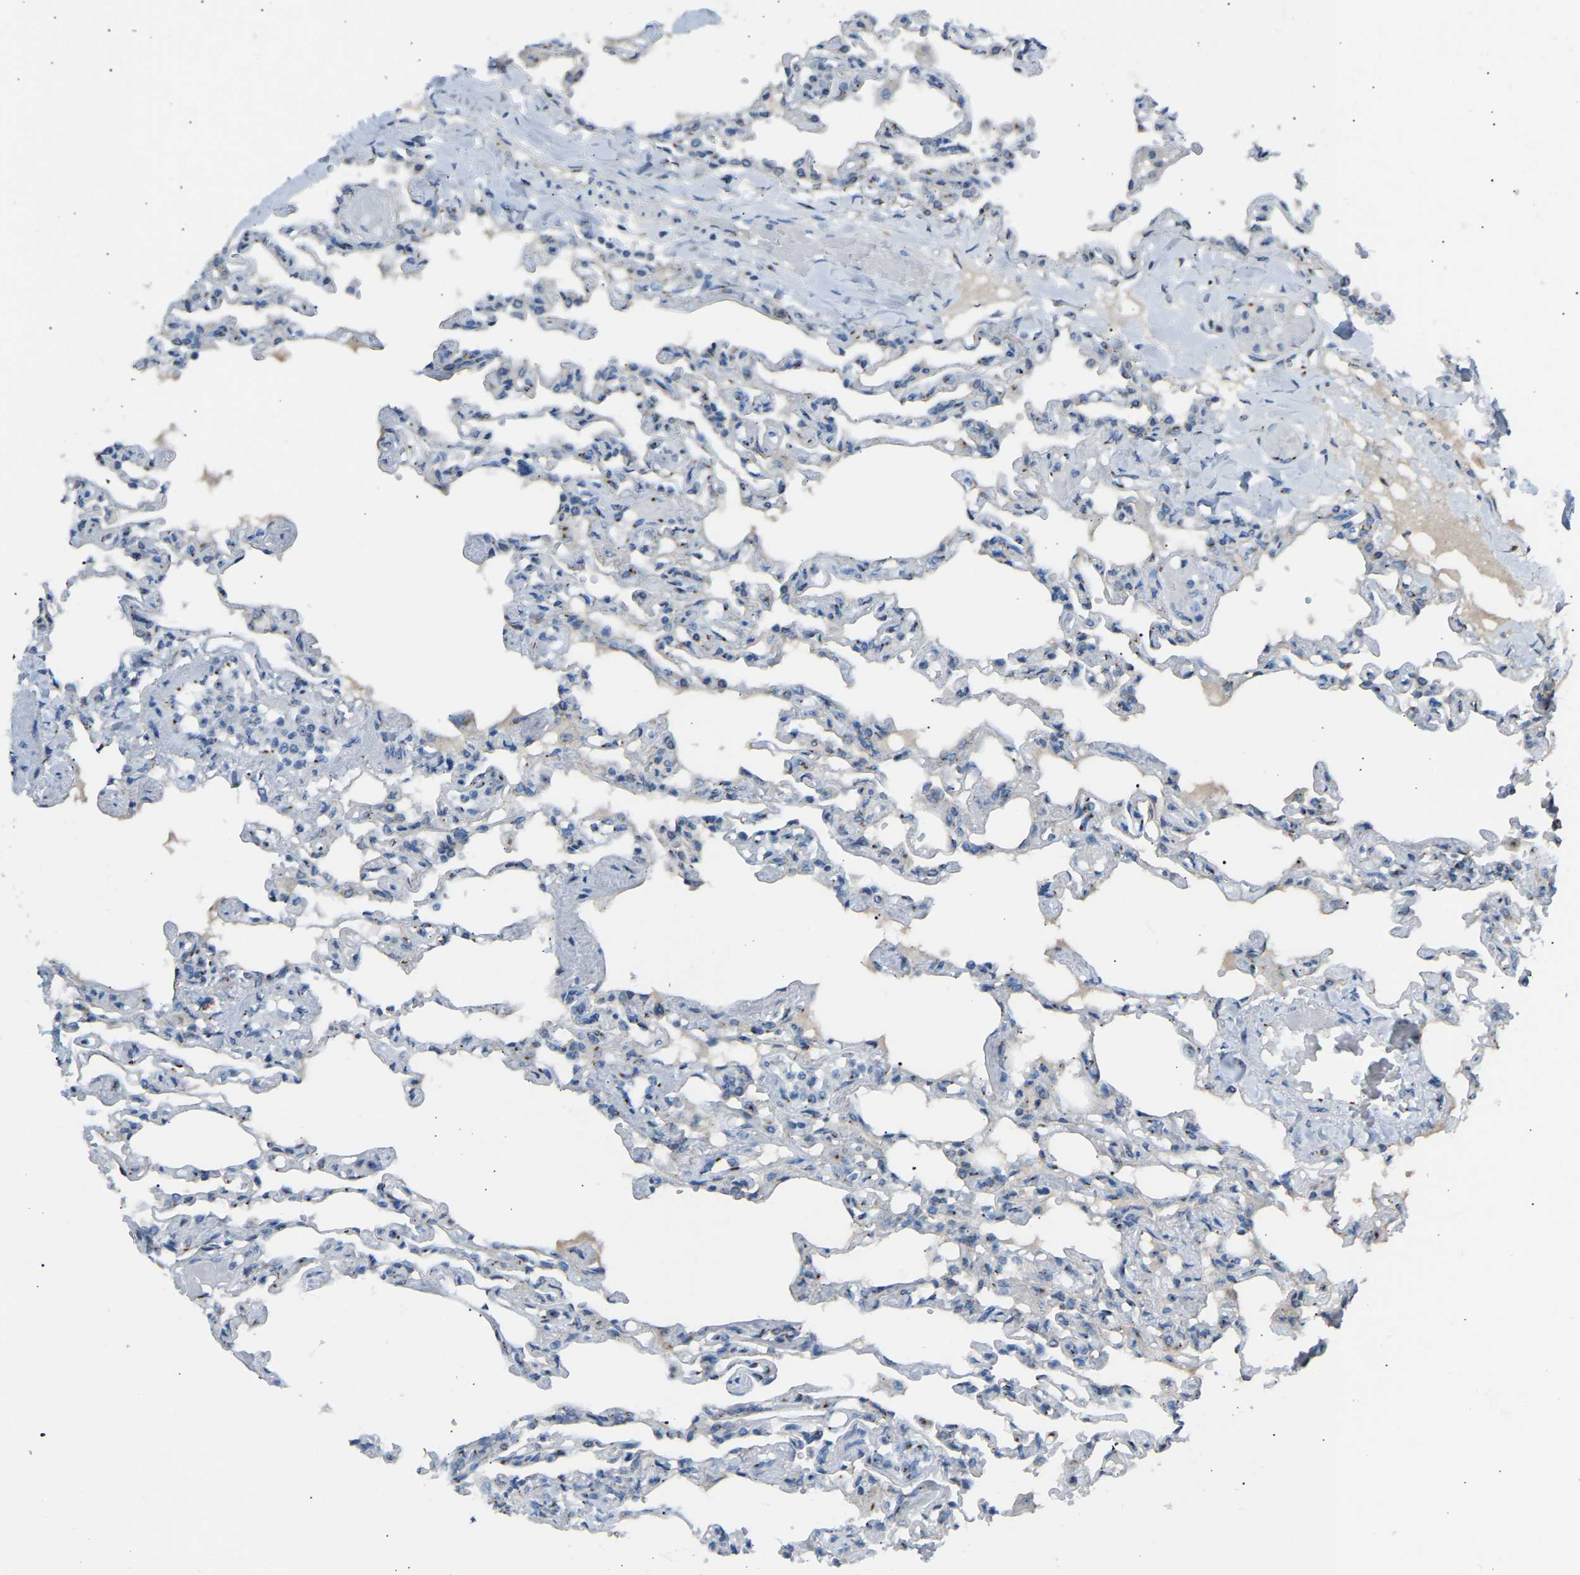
{"staining": {"intensity": "negative", "quantity": "none", "location": "none"}, "tissue": "lung", "cell_type": "Alveolar cells", "image_type": "normal", "snomed": [{"axis": "morphology", "description": "Normal tissue, NOS"}, {"axis": "topography", "description": "Lung"}], "caption": "High magnification brightfield microscopy of benign lung stained with DAB (3,3'-diaminobenzidine) (brown) and counterstained with hematoxylin (blue): alveolar cells show no significant expression. Nuclei are stained in blue.", "gene": "CYREN", "patient": {"sex": "male", "age": 21}}